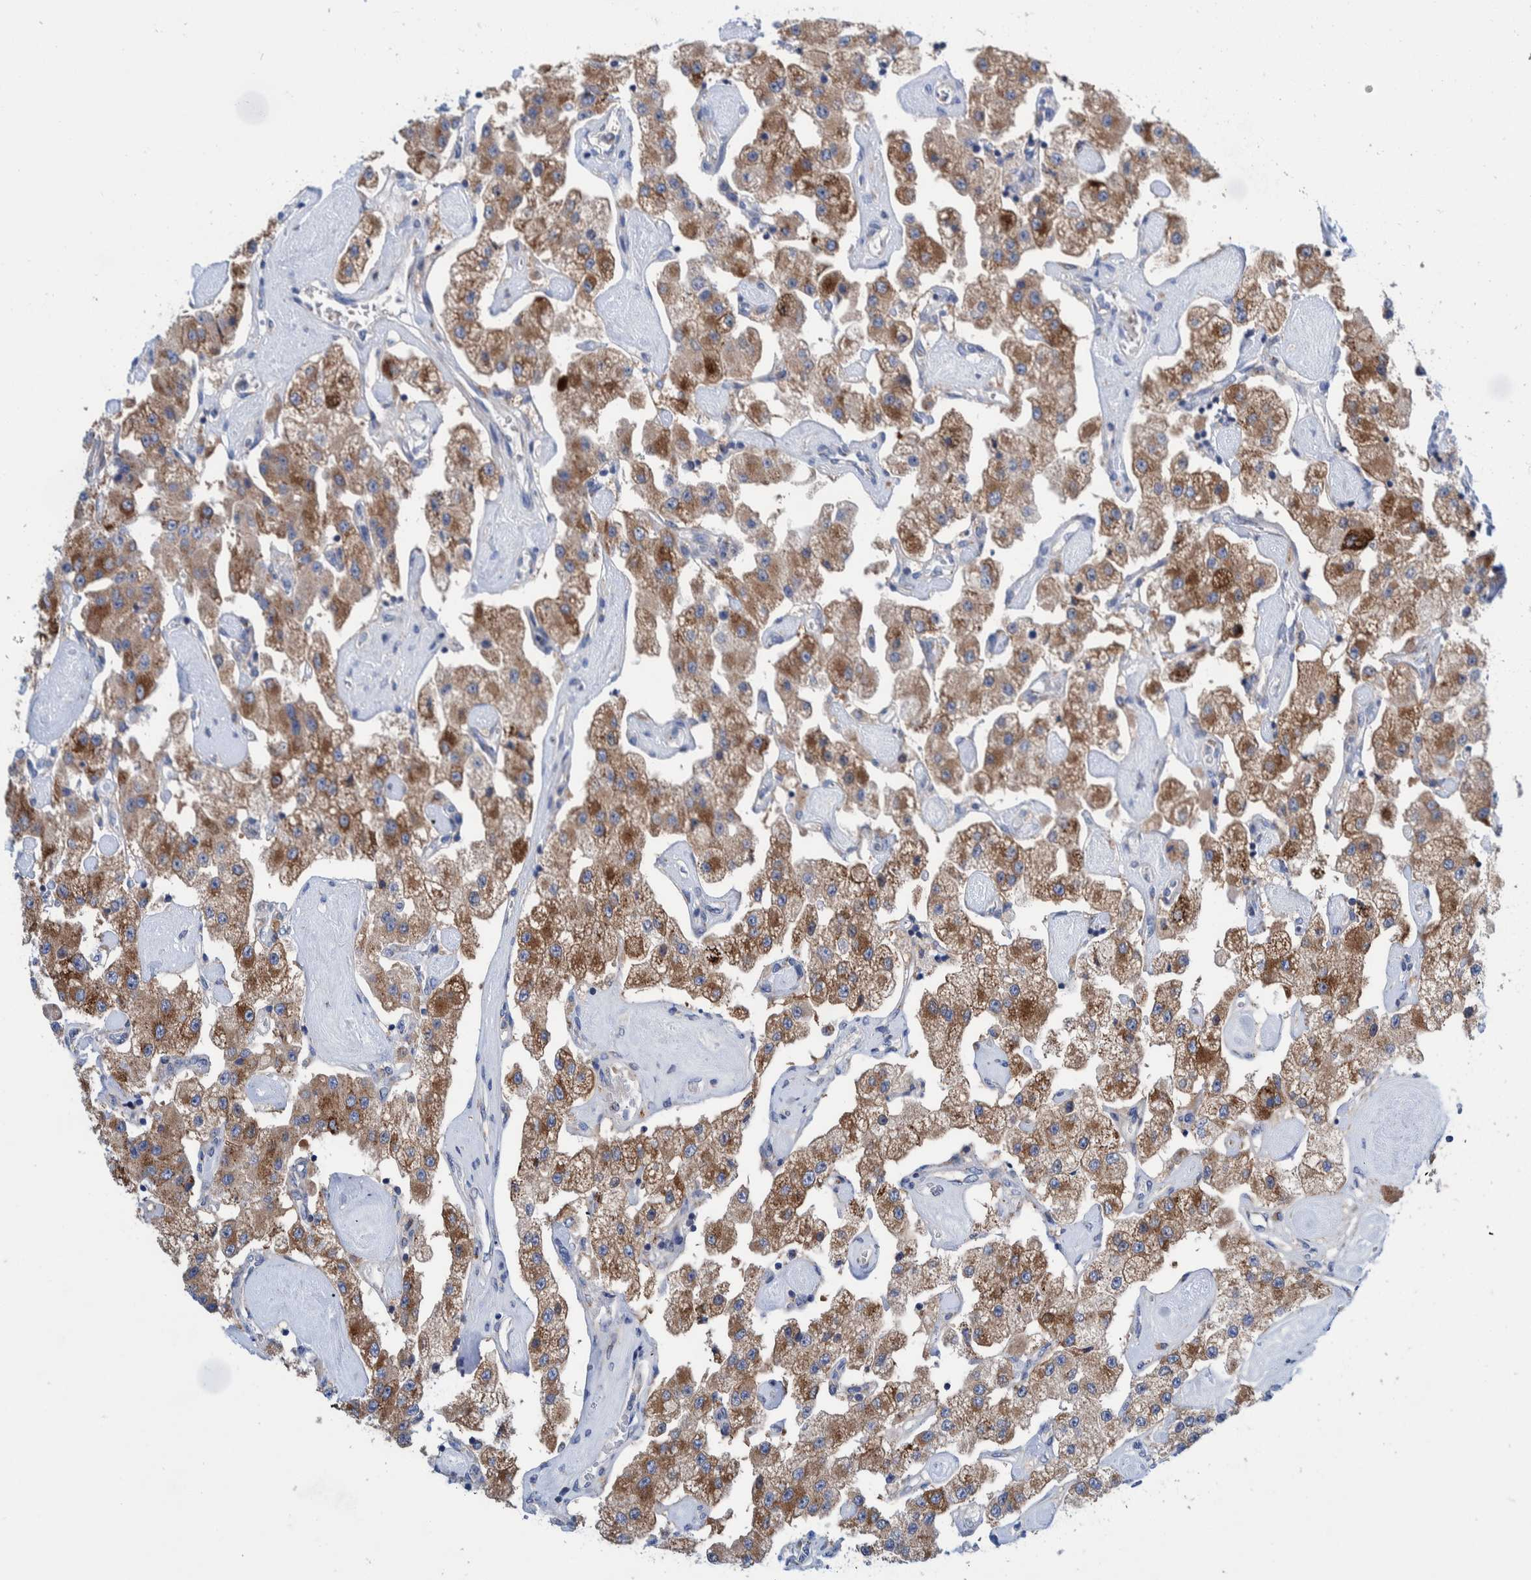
{"staining": {"intensity": "moderate", "quantity": ">75%", "location": "cytoplasmic/membranous"}, "tissue": "carcinoid", "cell_type": "Tumor cells", "image_type": "cancer", "snomed": [{"axis": "morphology", "description": "Carcinoid, malignant, NOS"}, {"axis": "topography", "description": "Pancreas"}], "caption": "This is a photomicrograph of IHC staining of malignant carcinoid, which shows moderate expression in the cytoplasmic/membranous of tumor cells.", "gene": "TRIM58", "patient": {"sex": "male", "age": 41}}